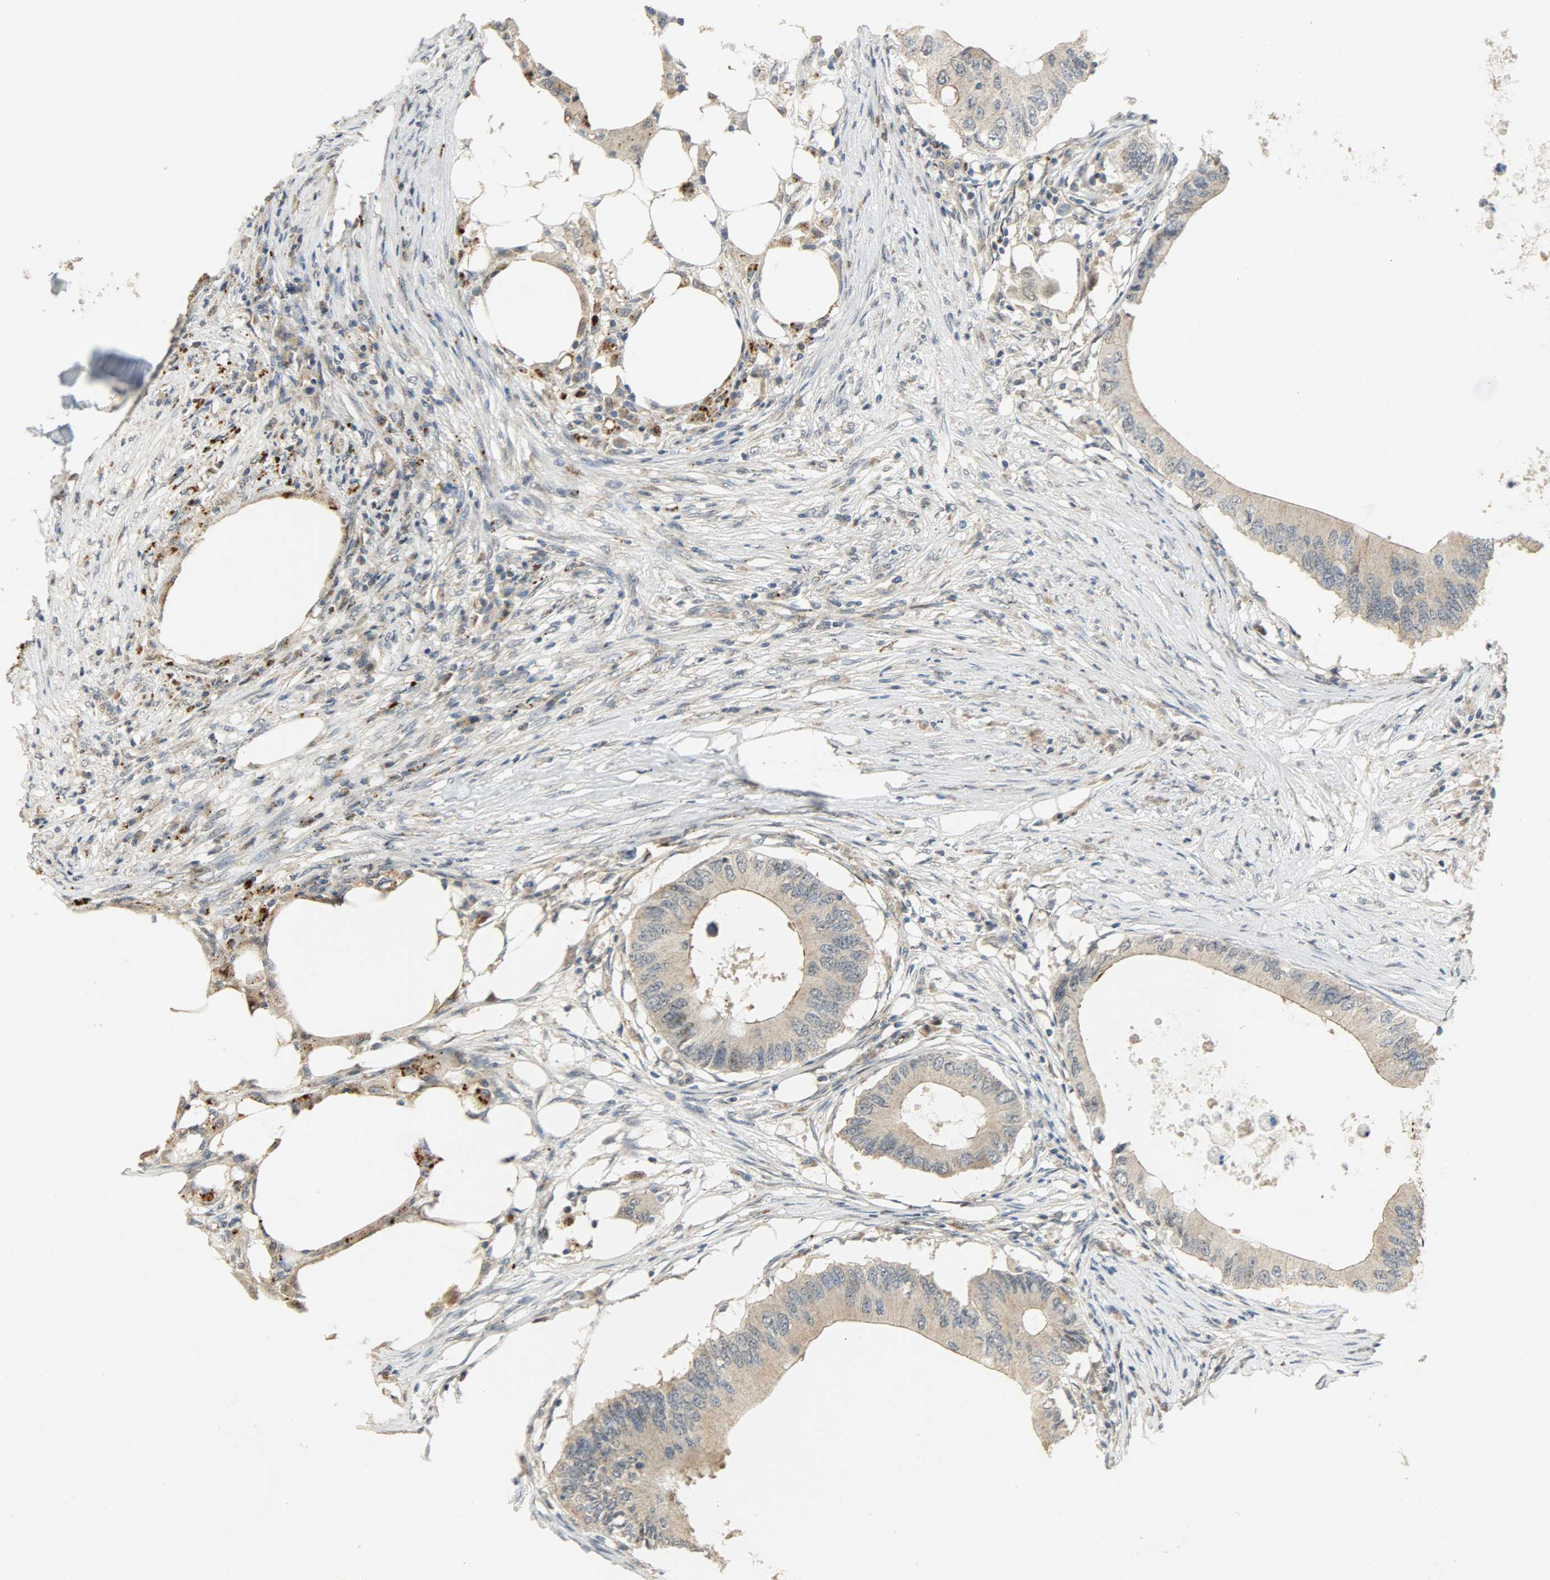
{"staining": {"intensity": "moderate", "quantity": ">75%", "location": "cytoplasmic/membranous"}, "tissue": "colorectal cancer", "cell_type": "Tumor cells", "image_type": "cancer", "snomed": [{"axis": "morphology", "description": "Adenocarcinoma, NOS"}, {"axis": "topography", "description": "Colon"}], "caption": "This histopathology image demonstrates immunohistochemistry staining of human adenocarcinoma (colorectal), with medium moderate cytoplasmic/membranous staining in about >75% of tumor cells.", "gene": "GIT2", "patient": {"sex": "male", "age": 71}}